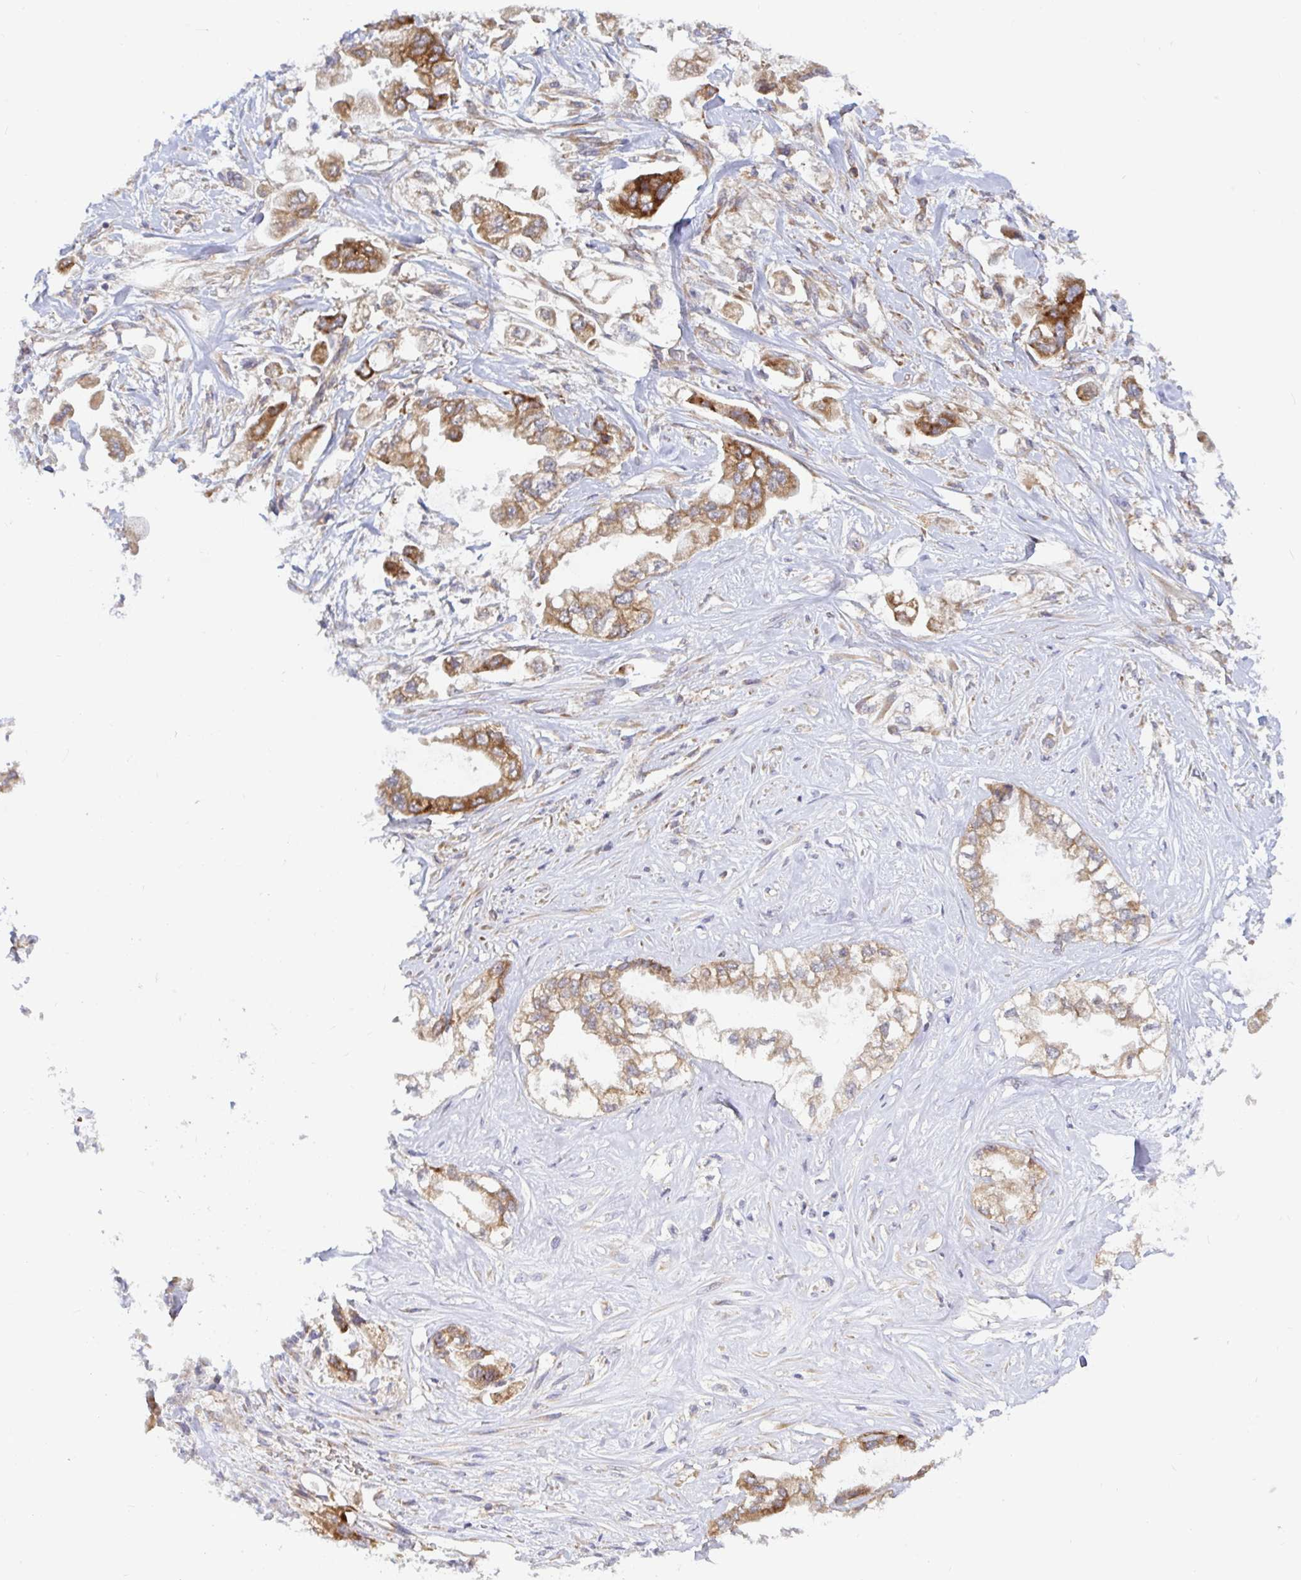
{"staining": {"intensity": "moderate", "quantity": ">75%", "location": "cytoplasmic/membranous"}, "tissue": "stomach cancer", "cell_type": "Tumor cells", "image_type": "cancer", "snomed": [{"axis": "morphology", "description": "Adenocarcinoma, NOS"}, {"axis": "topography", "description": "Stomach"}], "caption": "IHC histopathology image of human stomach cancer stained for a protein (brown), which exhibits medium levels of moderate cytoplasmic/membranous expression in about >75% of tumor cells.", "gene": "LARP1", "patient": {"sex": "male", "age": 62}}